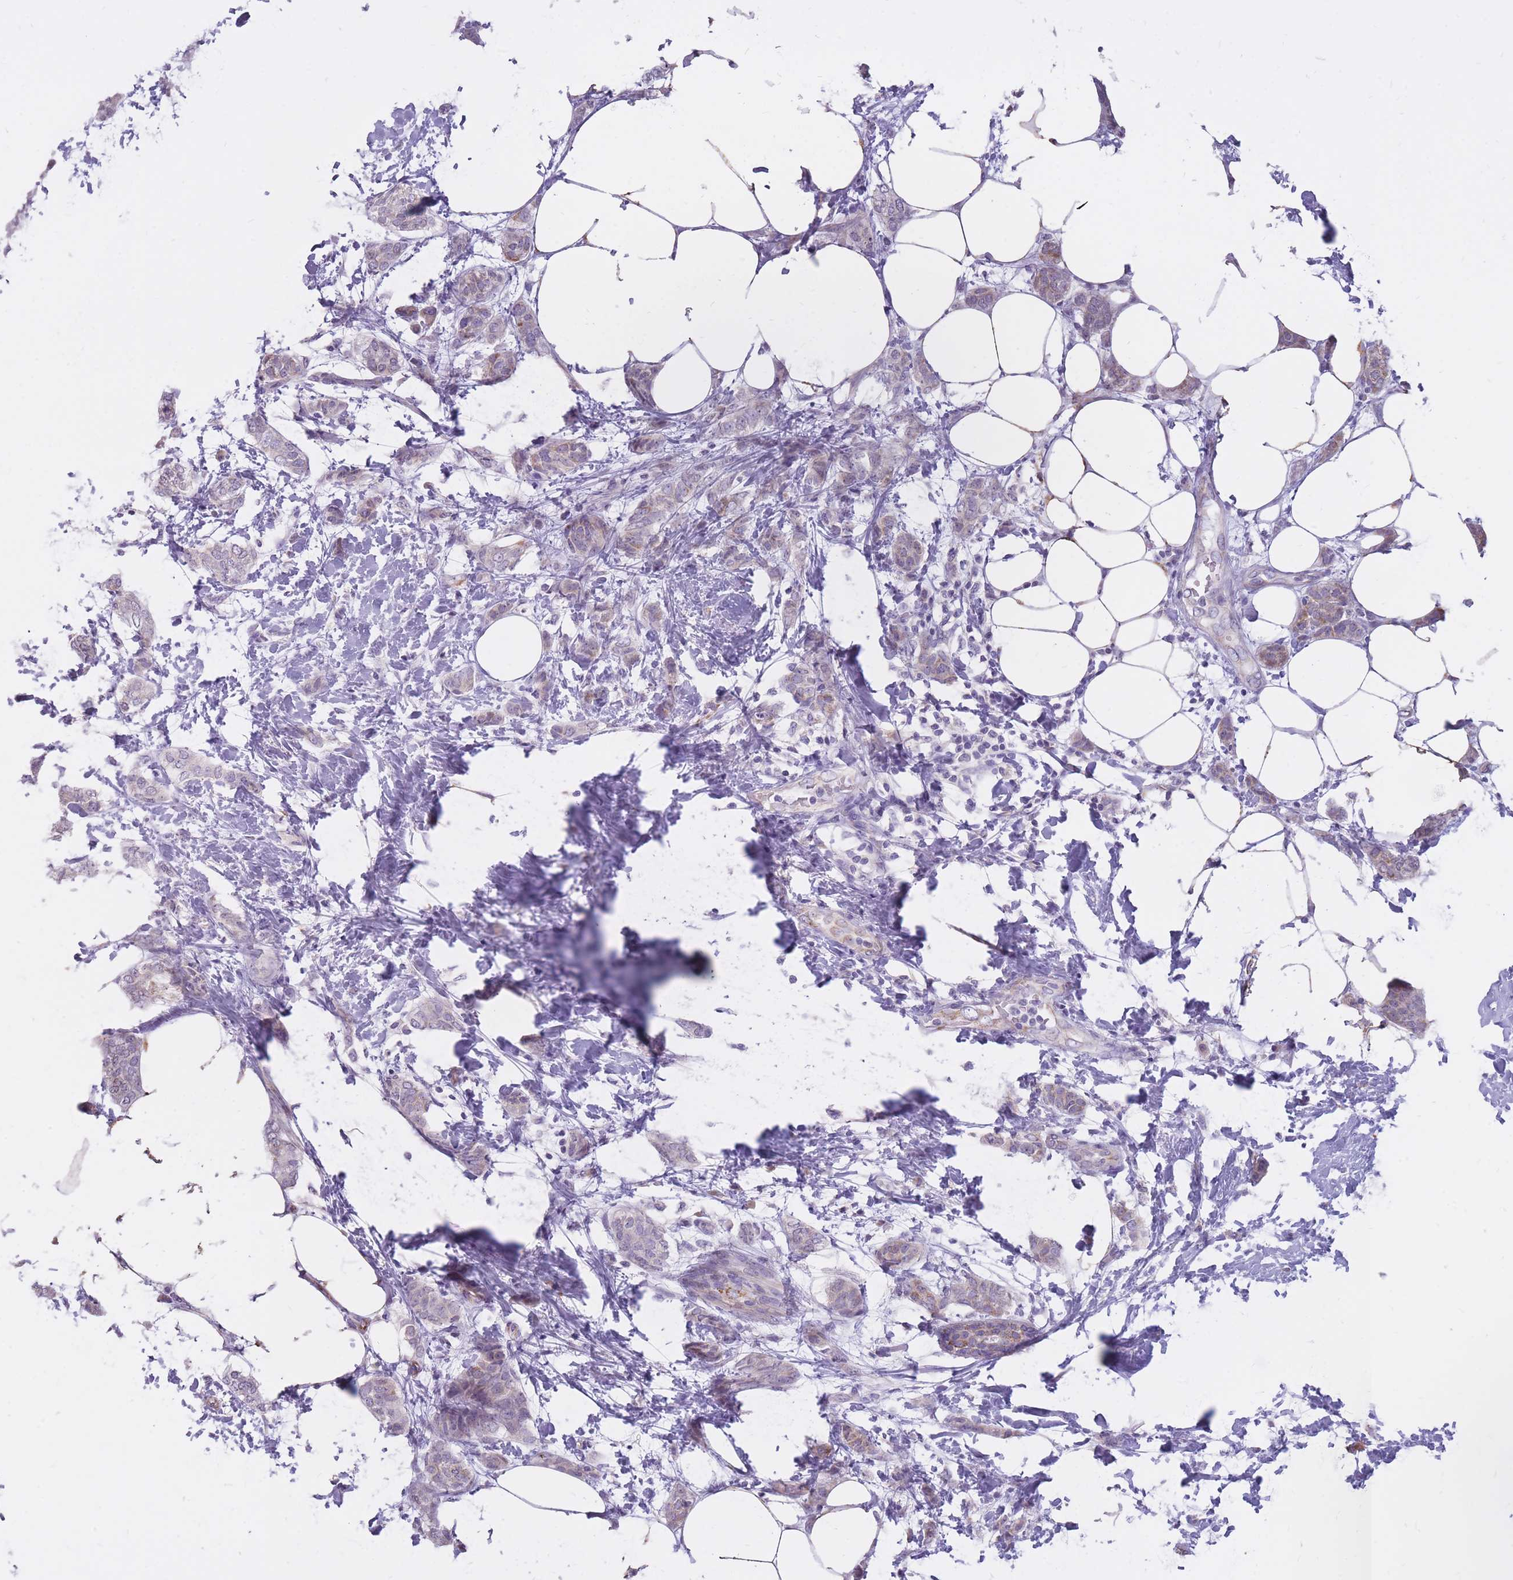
{"staining": {"intensity": "weak", "quantity": "<25%", "location": "cytoplasmic/membranous"}, "tissue": "breast cancer", "cell_type": "Tumor cells", "image_type": "cancer", "snomed": [{"axis": "morphology", "description": "Duct carcinoma"}, {"axis": "topography", "description": "Breast"}], "caption": "Immunohistochemistry micrograph of breast cancer (invasive ductal carcinoma) stained for a protein (brown), which demonstrates no expression in tumor cells.", "gene": "RNF170", "patient": {"sex": "female", "age": 72}}